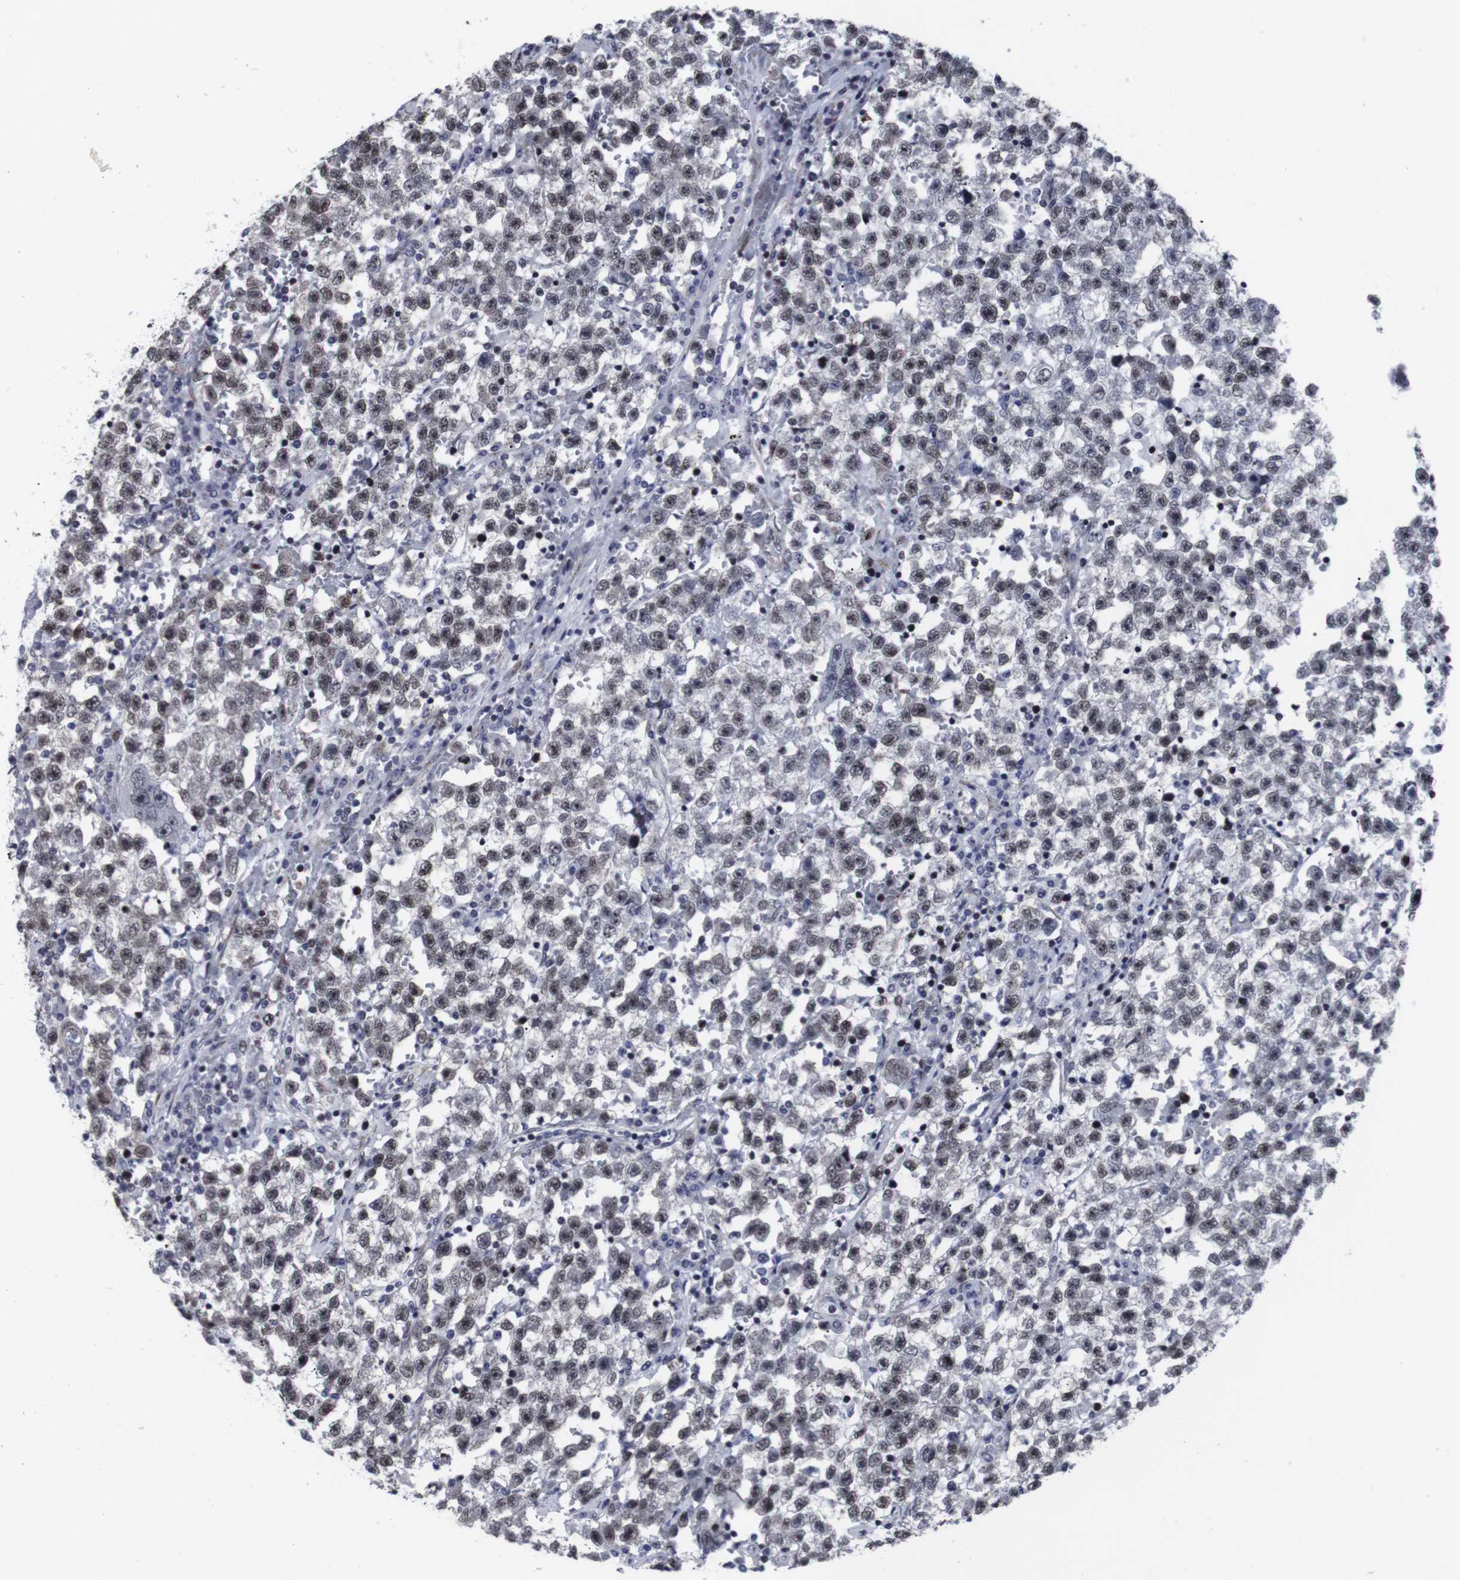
{"staining": {"intensity": "moderate", "quantity": ">75%", "location": "nuclear"}, "tissue": "testis cancer", "cell_type": "Tumor cells", "image_type": "cancer", "snomed": [{"axis": "morphology", "description": "Seminoma, NOS"}, {"axis": "topography", "description": "Testis"}], "caption": "Testis seminoma was stained to show a protein in brown. There is medium levels of moderate nuclear positivity in approximately >75% of tumor cells.", "gene": "MLH1", "patient": {"sex": "male", "age": 22}}